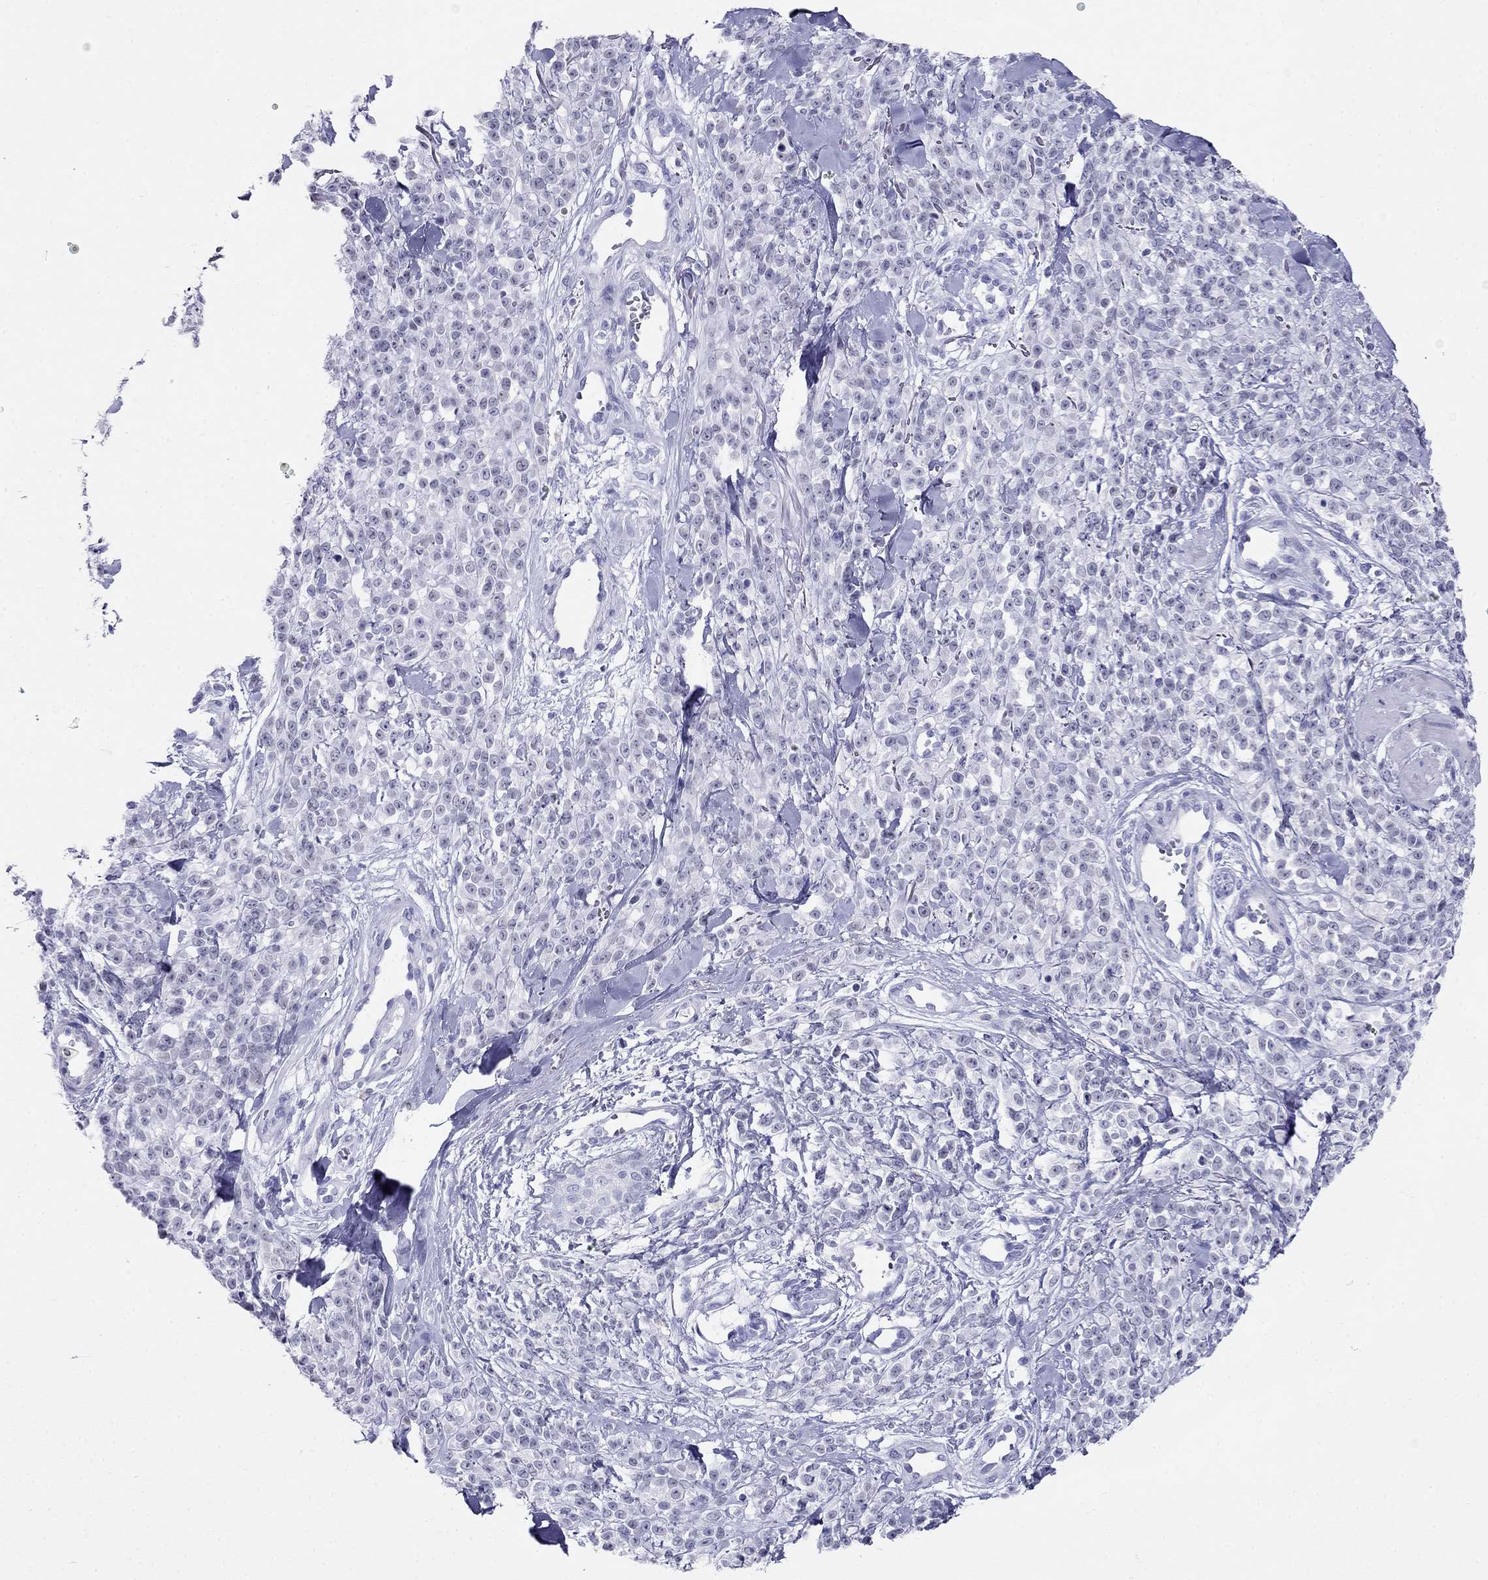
{"staining": {"intensity": "negative", "quantity": "none", "location": "none"}, "tissue": "melanoma", "cell_type": "Tumor cells", "image_type": "cancer", "snomed": [{"axis": "morphology", "description": "Malignant melanoma, NOS"}, {"axis": "topography", "description": "Skin"}, {"axis": "topography", "description": "Skin of trunk"}], "caption": "High magnification brightfield microscopy of melanoma stained with DAB (brown) and counterstained with hematoxylin (blue): tumor cells show no significant expression.", "gene": "PPP1R36", "patient": {"sex": "male", "age": 74}}